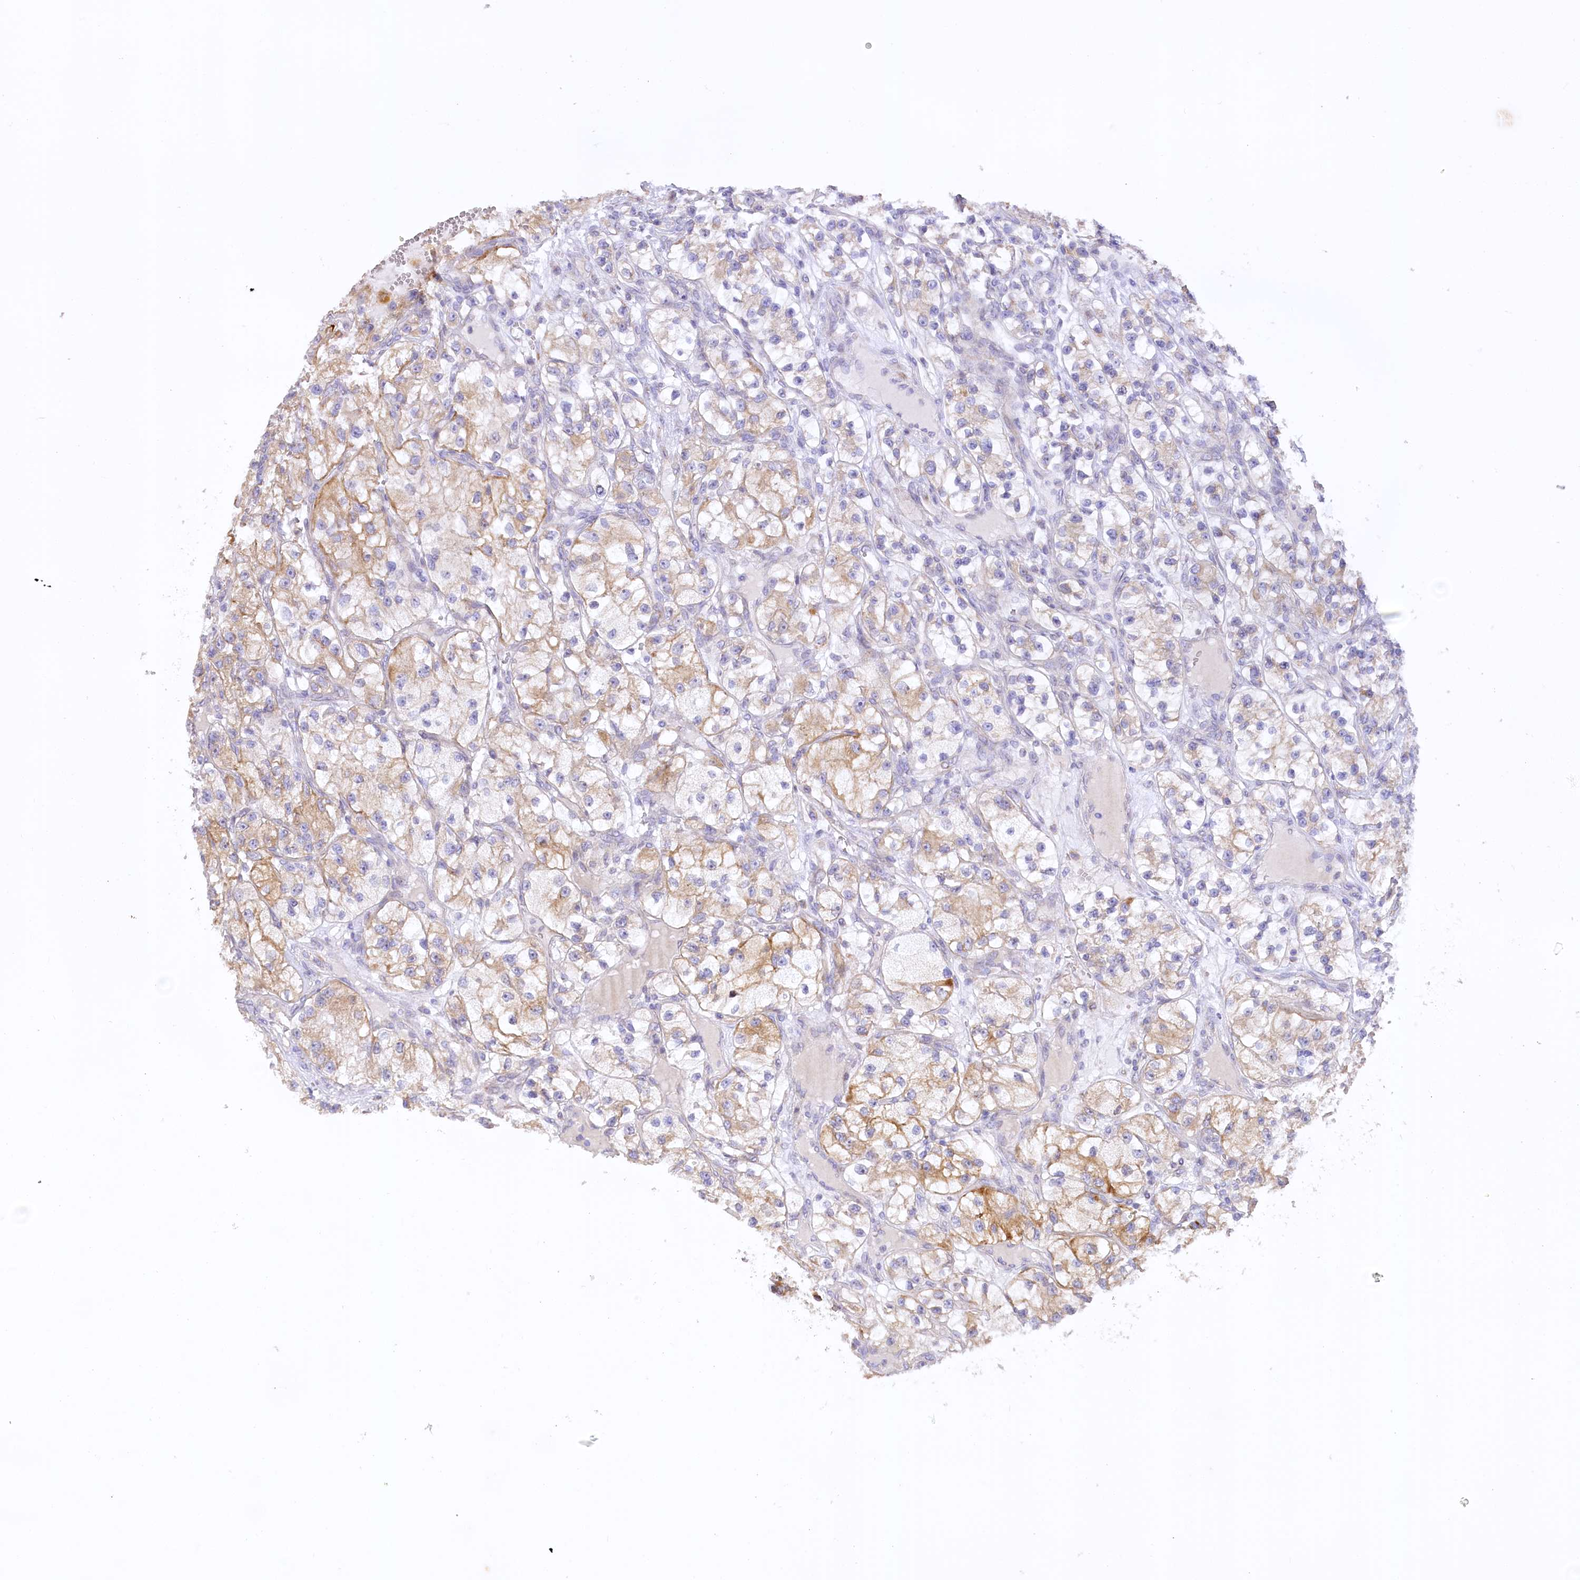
{"staining": {"intensity": "moderate", "quantity": "<25%", "location": "cytoplasmic/membranous"}, "tissue": "renal cancer", "cell_type": "Tumor cells", "image_type": "cancer", "snomed": [{"axis": "morphology", "description": "Adenocarcinoma, NOS"}, {"axis": "topography", "description": "Kidney"}], "caption": "An immunohistochemistry micrograph of neoplastic tissue is shown. Protein staining in brown shows moderate cytoplasmic/membranous positivity in adenocarcinoma (renal) within tumor cells.", "gene": "NCKAP5", "patient": {"sex": "female", "age": 57}}